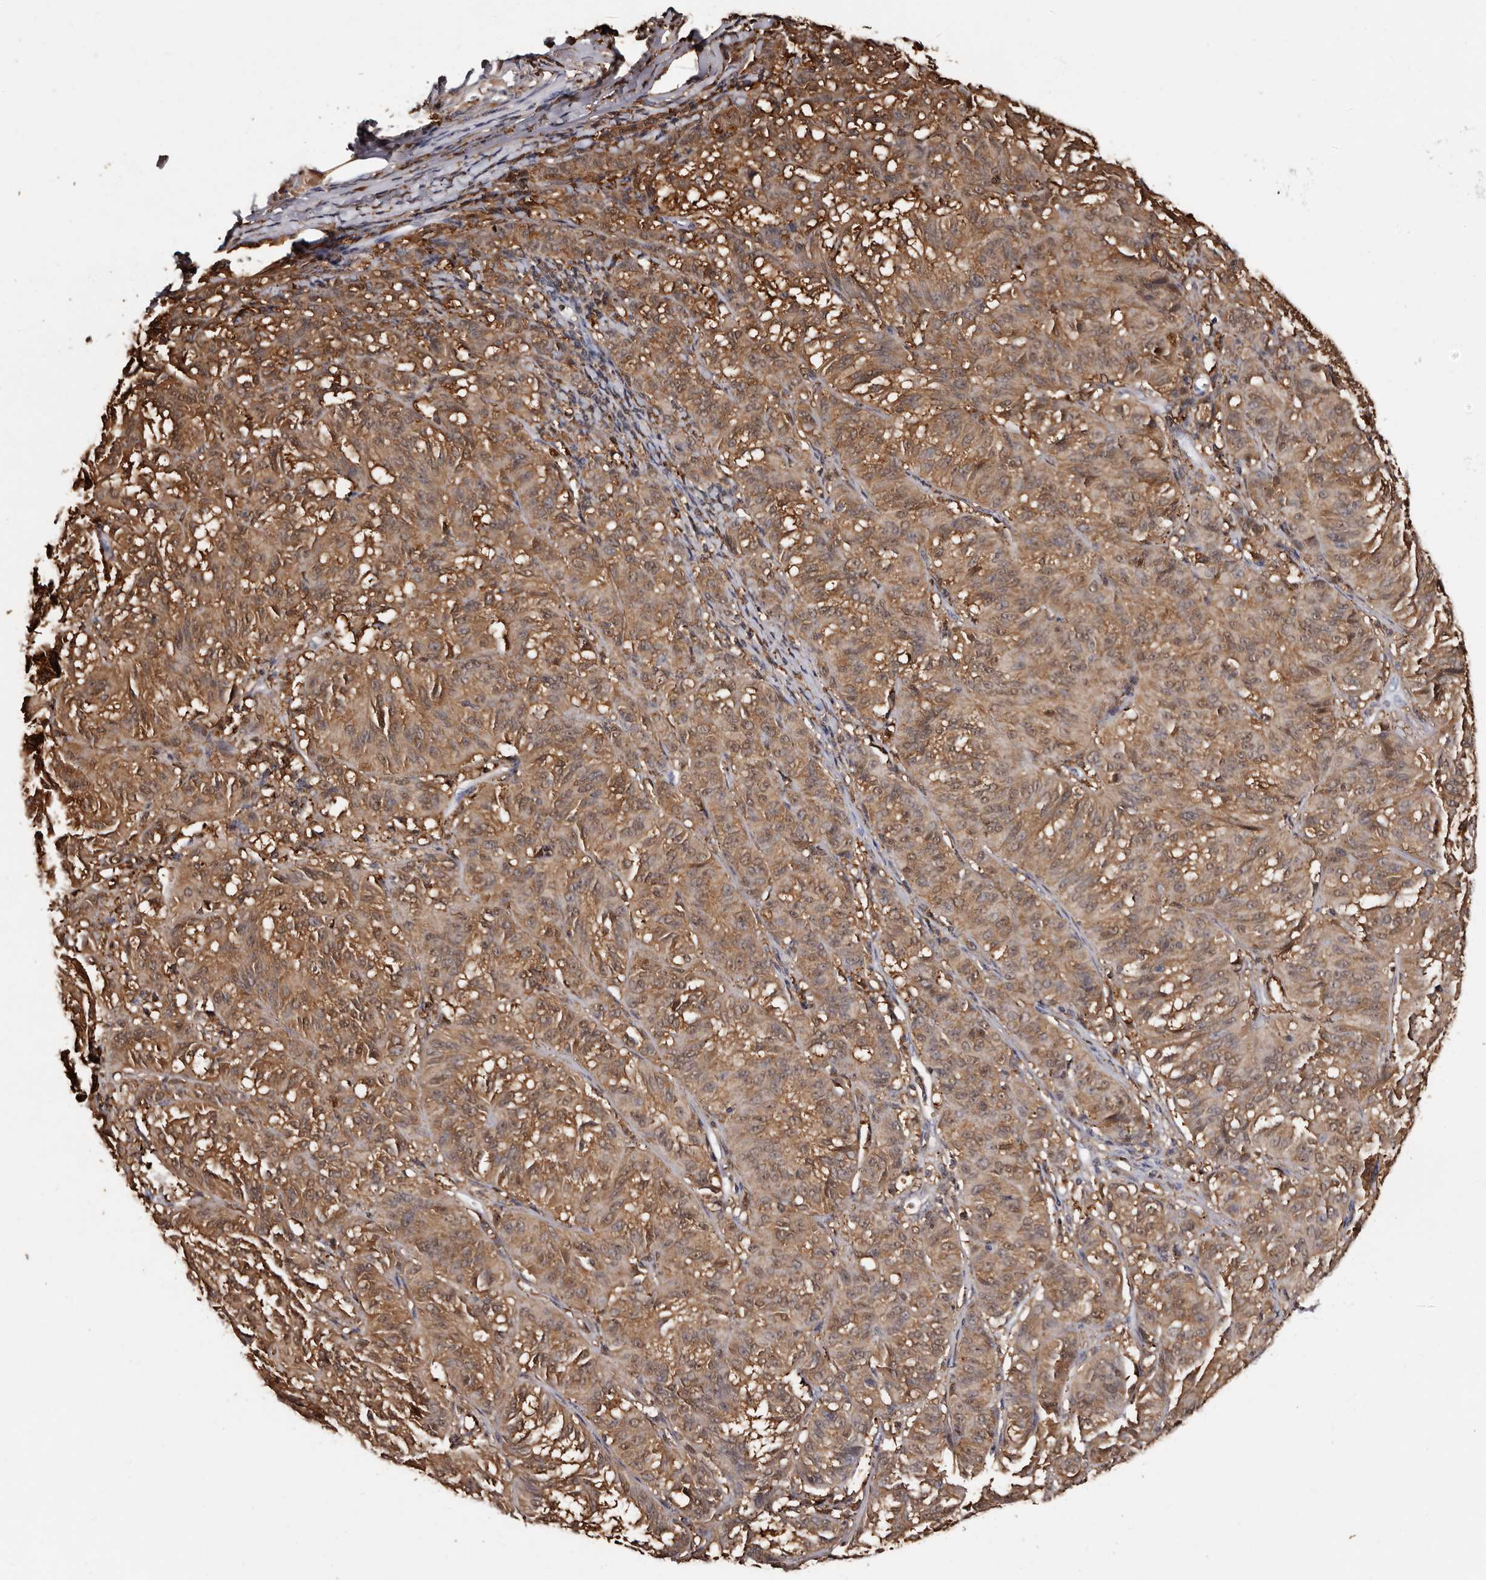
{"staining": {"intensity": "moderate", "quantity": ">75%", "location": "cytoplasmic/membranous"}, "tissue": "melanoma", "cell_type": "Tumor cells", "image_type": "cancer", "snomed": [{"axis": "morphology", "description": "Malignant melanoma, NOS"}, {"axis": "topography", "description": "Skin"}], "caption": "Immunohistochemical staining of malignant melanoma reveals moderate cytoplasmic/membranous protein positivity in about >75% of tumor cells.", "gene": "DNPH1", "patient": {"sex": "female", "age": 72}}